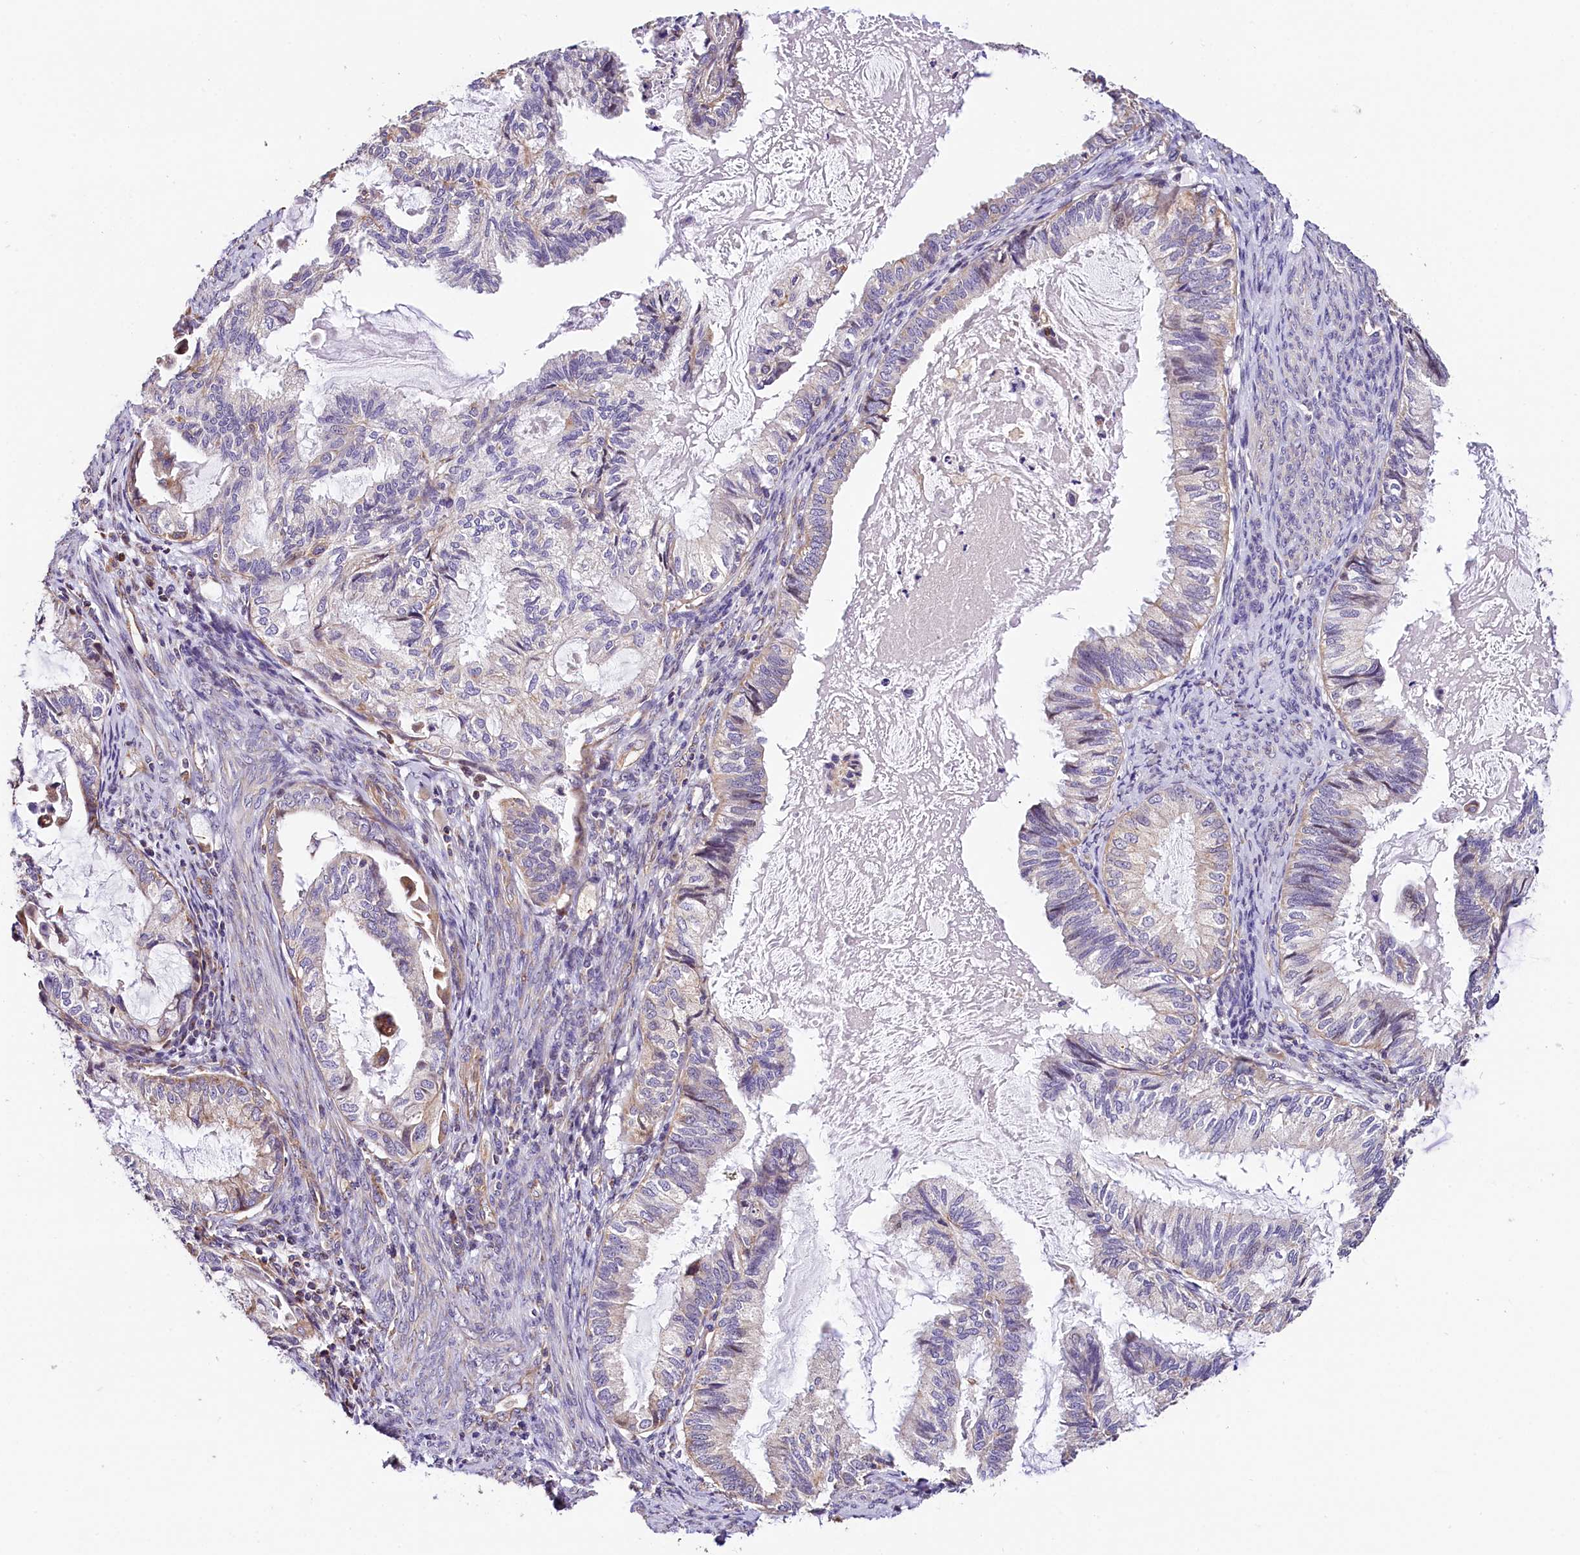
{"staining": {"intensity": "weak", "quantity": "<25%", "location": "cytoplasmic/membranous"}, "tissue": "cervical cancer", "cell_type": "Tumor cells", "image_type": "cancer", "snomed": [{"axis": "morphology", "description": "Normal tissue, NOS"}, {"axis": "morphology", "description": "Adenocarcinoma, NOS"}, {"axis": "topography", "description": "Cervix"}, {"axis": "topography", "description": "Endometrium"}], "caption": "This photomicrograph is of adenocarcinoma (cervical) stained with immunohistochemistry (IHC) to label a protein in brown with the nuclei are counter-stained blue. There is no expression in tumor cells.", "gene": "ACAA2", "patient": {"sex": "female", "age": 86}}